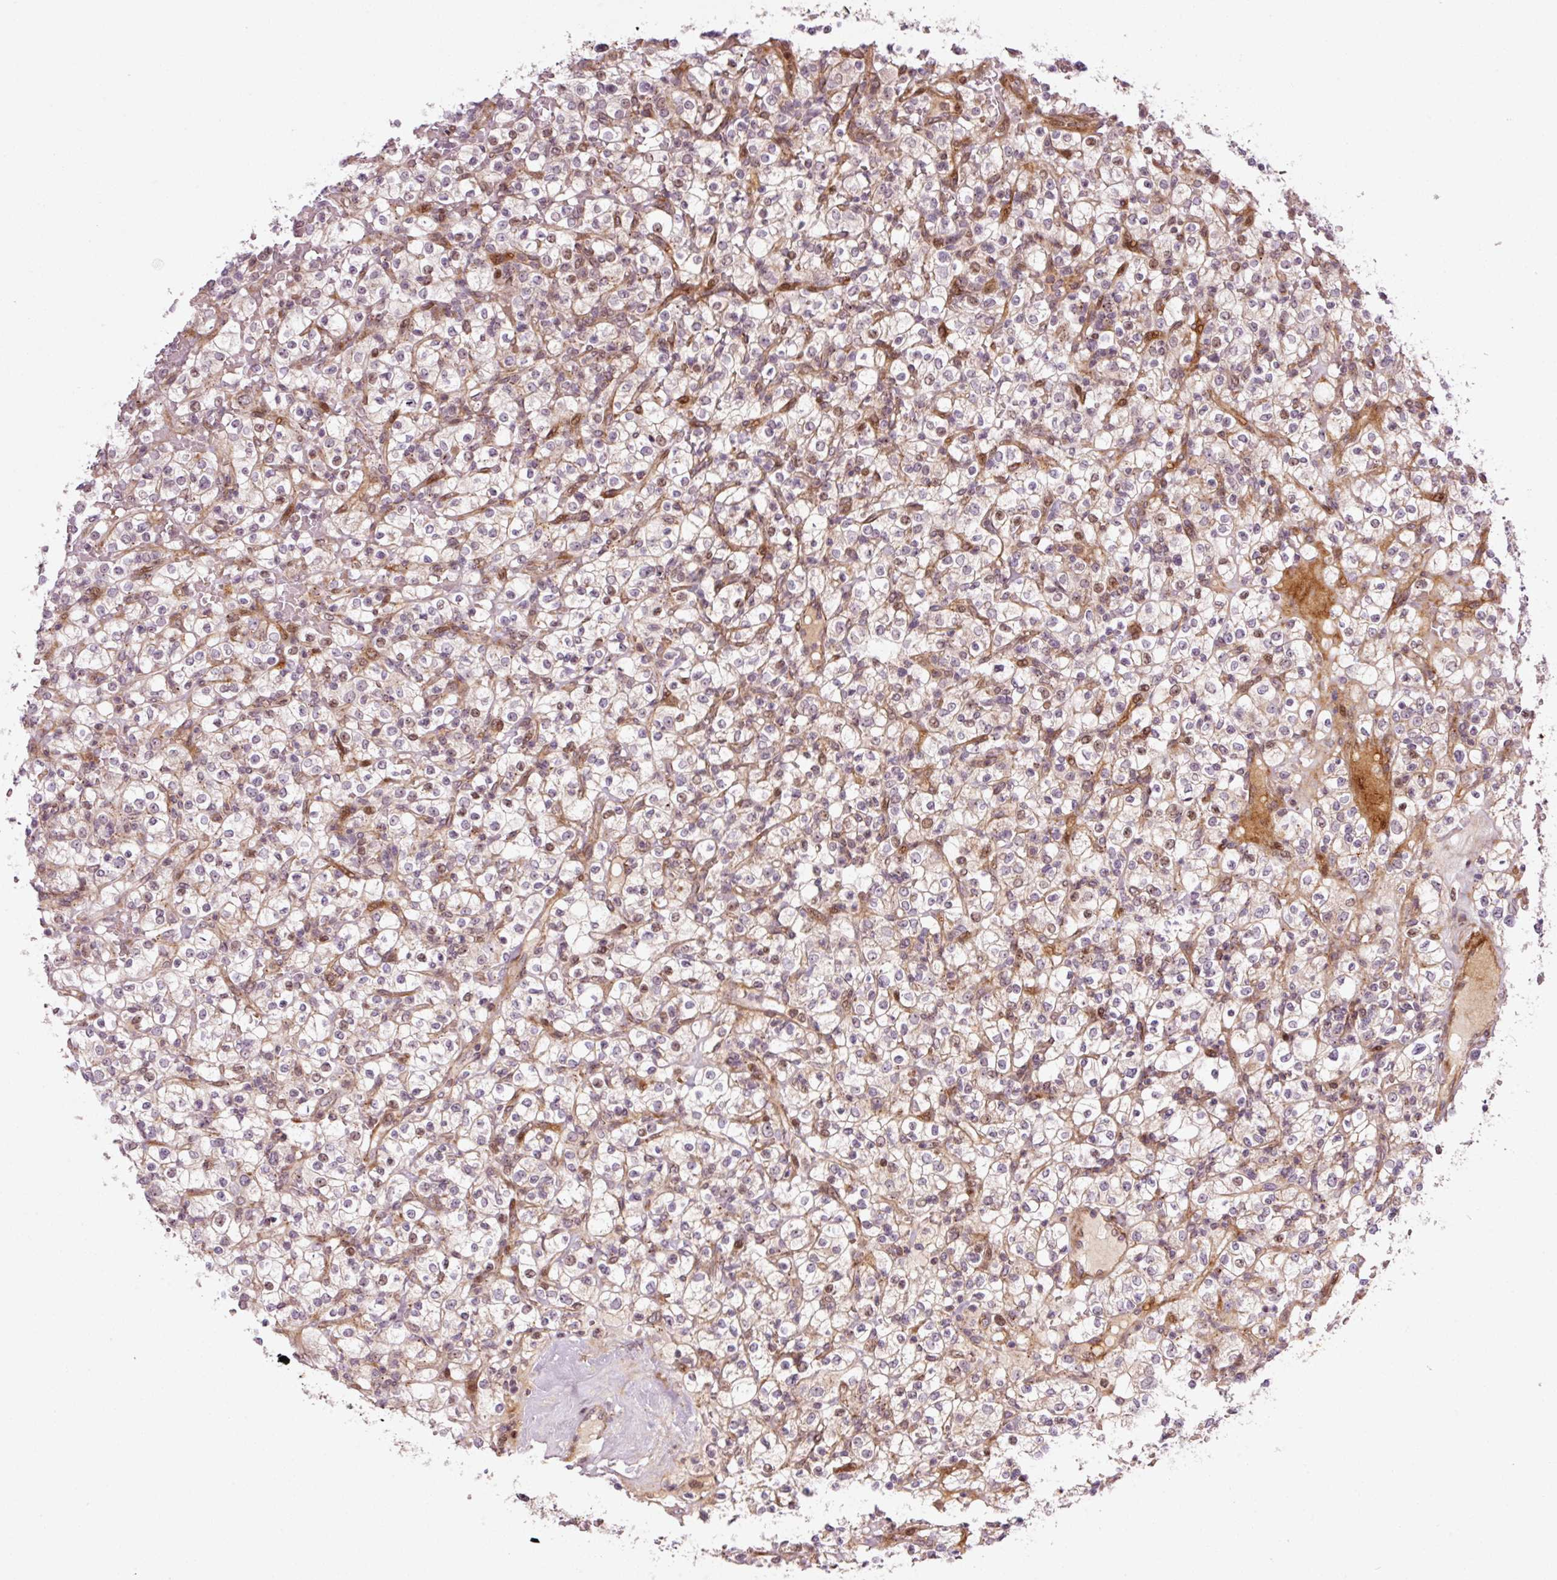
{"staining": {"intensity": "weak", "quantity": "25%-75%", "location": "cytoplasmic/membranous,nuclear"}, "tissue": "renal cancer", "cell_type": "Tumor cells", "image_type": "cancer", "snomed": [{"axis": "morphology", "description": "Normal tissue, NOS"}, {"axis": "morphology", "description": "Adenocarcinoma, NOS"}, {"axis": "topography", "description": "Kidney"}], "caption": "Human renal adenocarcinoma stained with a brown dye shows weak cytoplasmic/membranous and nuclear positive positivity in approximately 25%-75% of tumor cells.", "gene": "ANKRD20A1", "patient": {"sex": "female", "age": 72}}